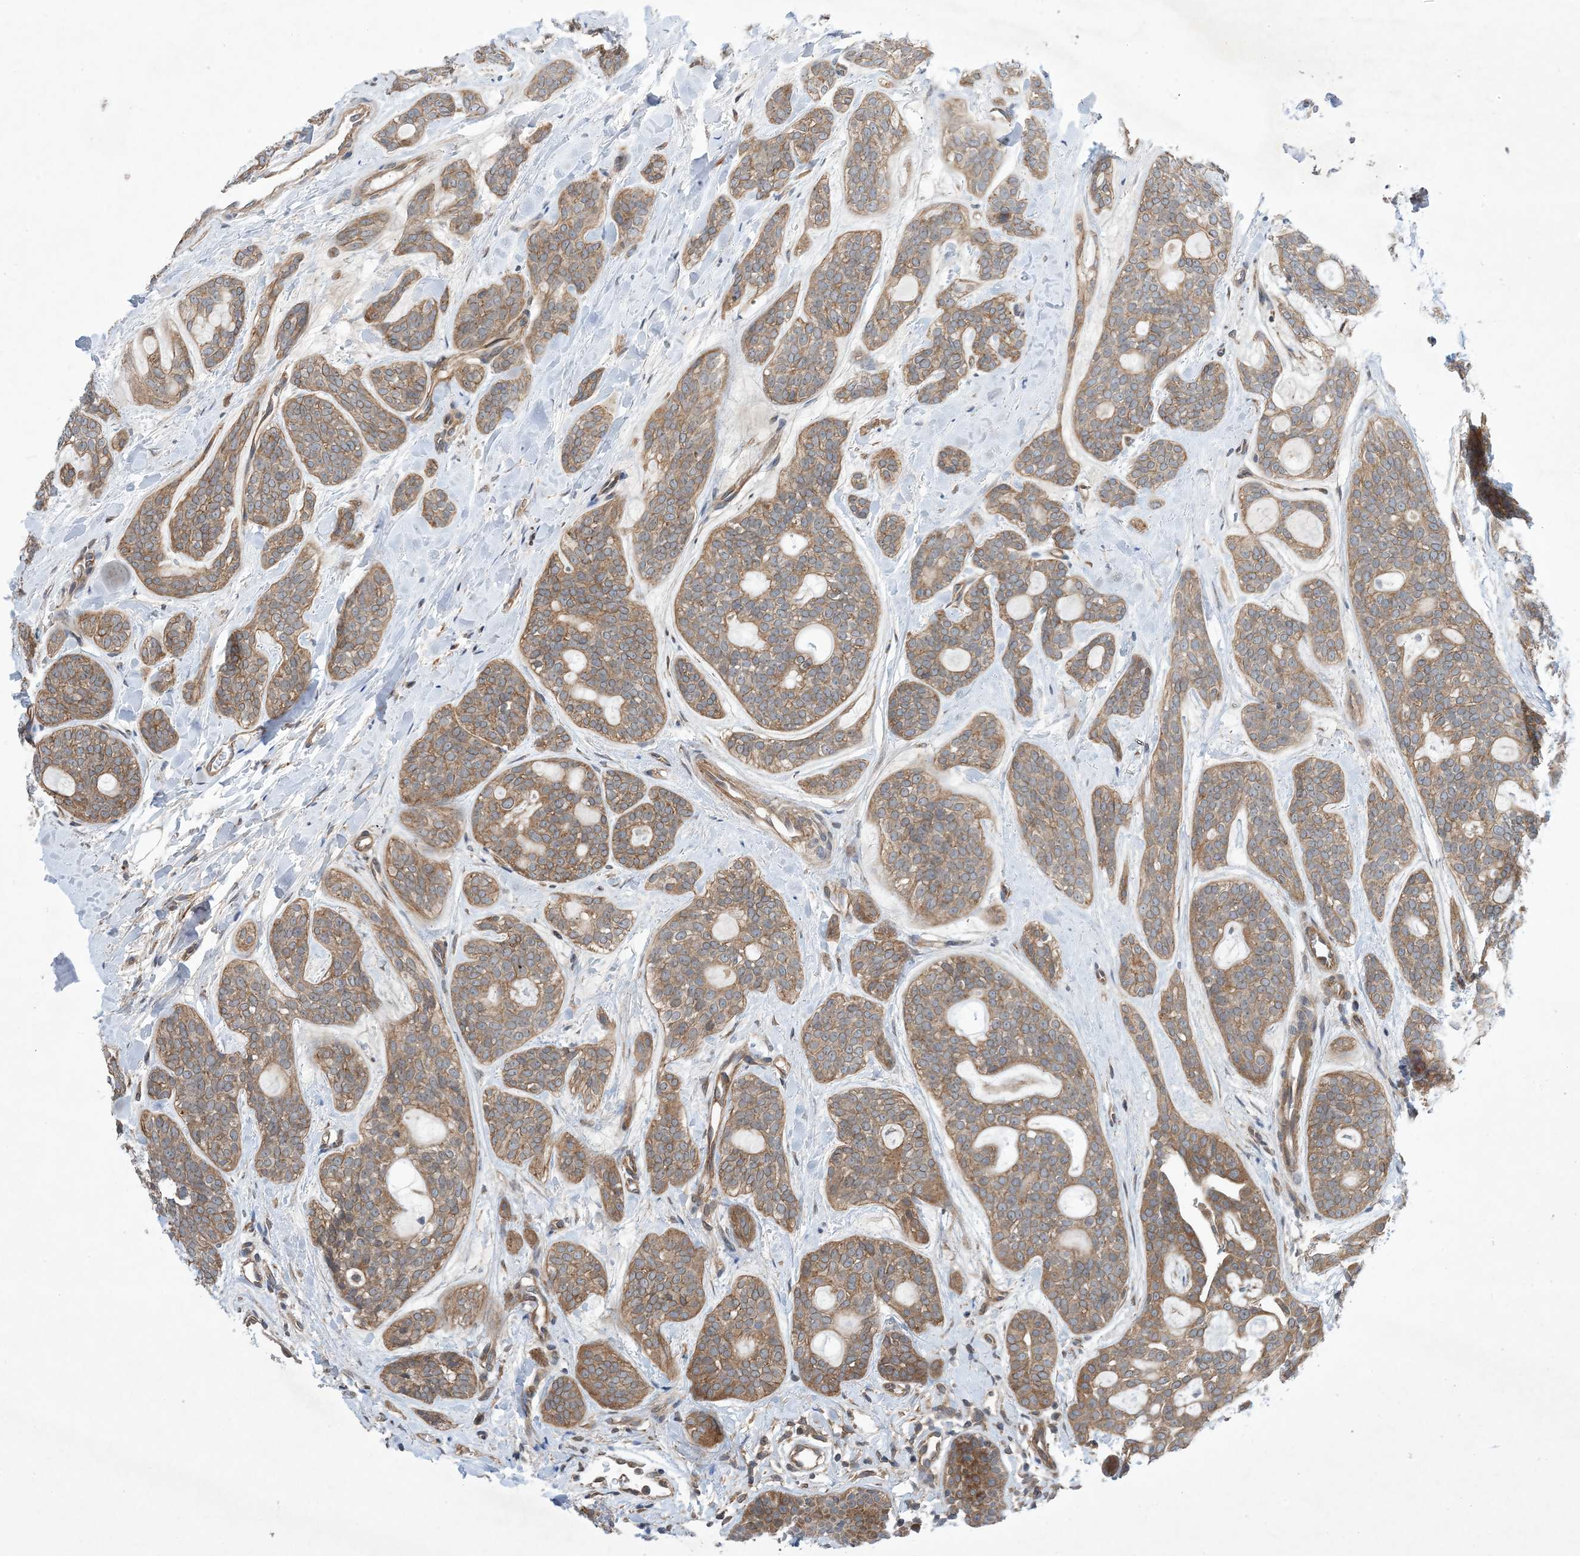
{"staining": {"intensity": "moderate", "quantity": ">75%", "location": "cytoplasmic/membranous"}, "tissue": "head and neck cancer", "cell_type": "Tumor cells", "image_type": "cancer", "snomed": [{"axis": "morphology", "description": "Adenocarcinoma, NOS"}, {"axis": "topography", "description": "Head-Neck"}], "caption": "High-power microscopy captured an IHC micrograph of adenocarcinoma (head and neck), revealing moderate cytoplasmic/membranous positivity in about >75% of tumor cells.", "gene": "EHBP1", "patient": {"sex": "male", "age": 66}}